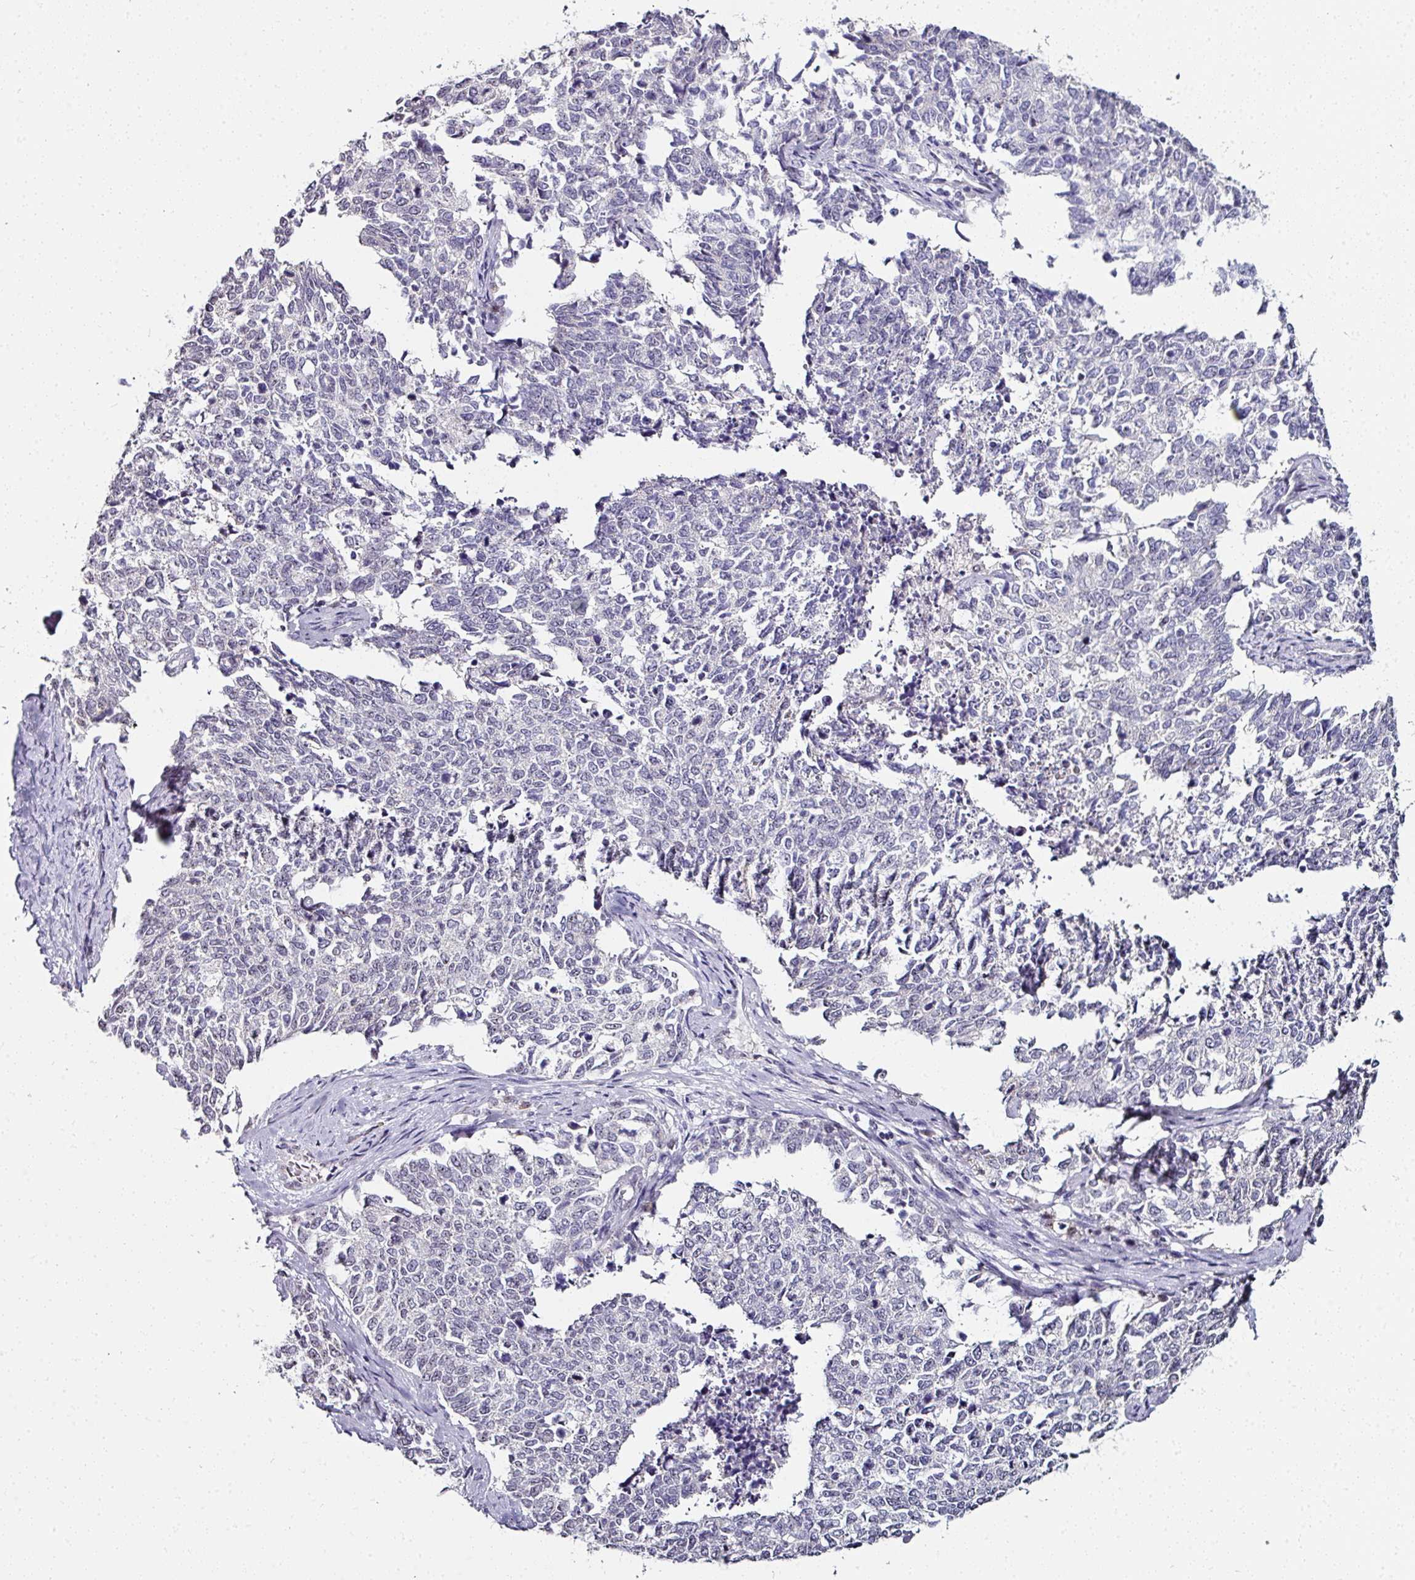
{"staining": {"intensity": "weak", "quantity": "<25%", "location": "cytoplasmic/membranous"}, "tissue": "cervical cancer", "cell_type": "Tumor cells", "image_type": "cancer", "snomed": [{"axis": "morphology", "description": "Squamous cell carcinoma, NOS"}, {"axis": "topography", "description": "Cervix"}], "caption": "Tumor cells are negative for protein expression in human cervical cancer (squamous cell carcinoma).", "gene": "NACC2", "patient": {"sex": "female", "age": 63}}